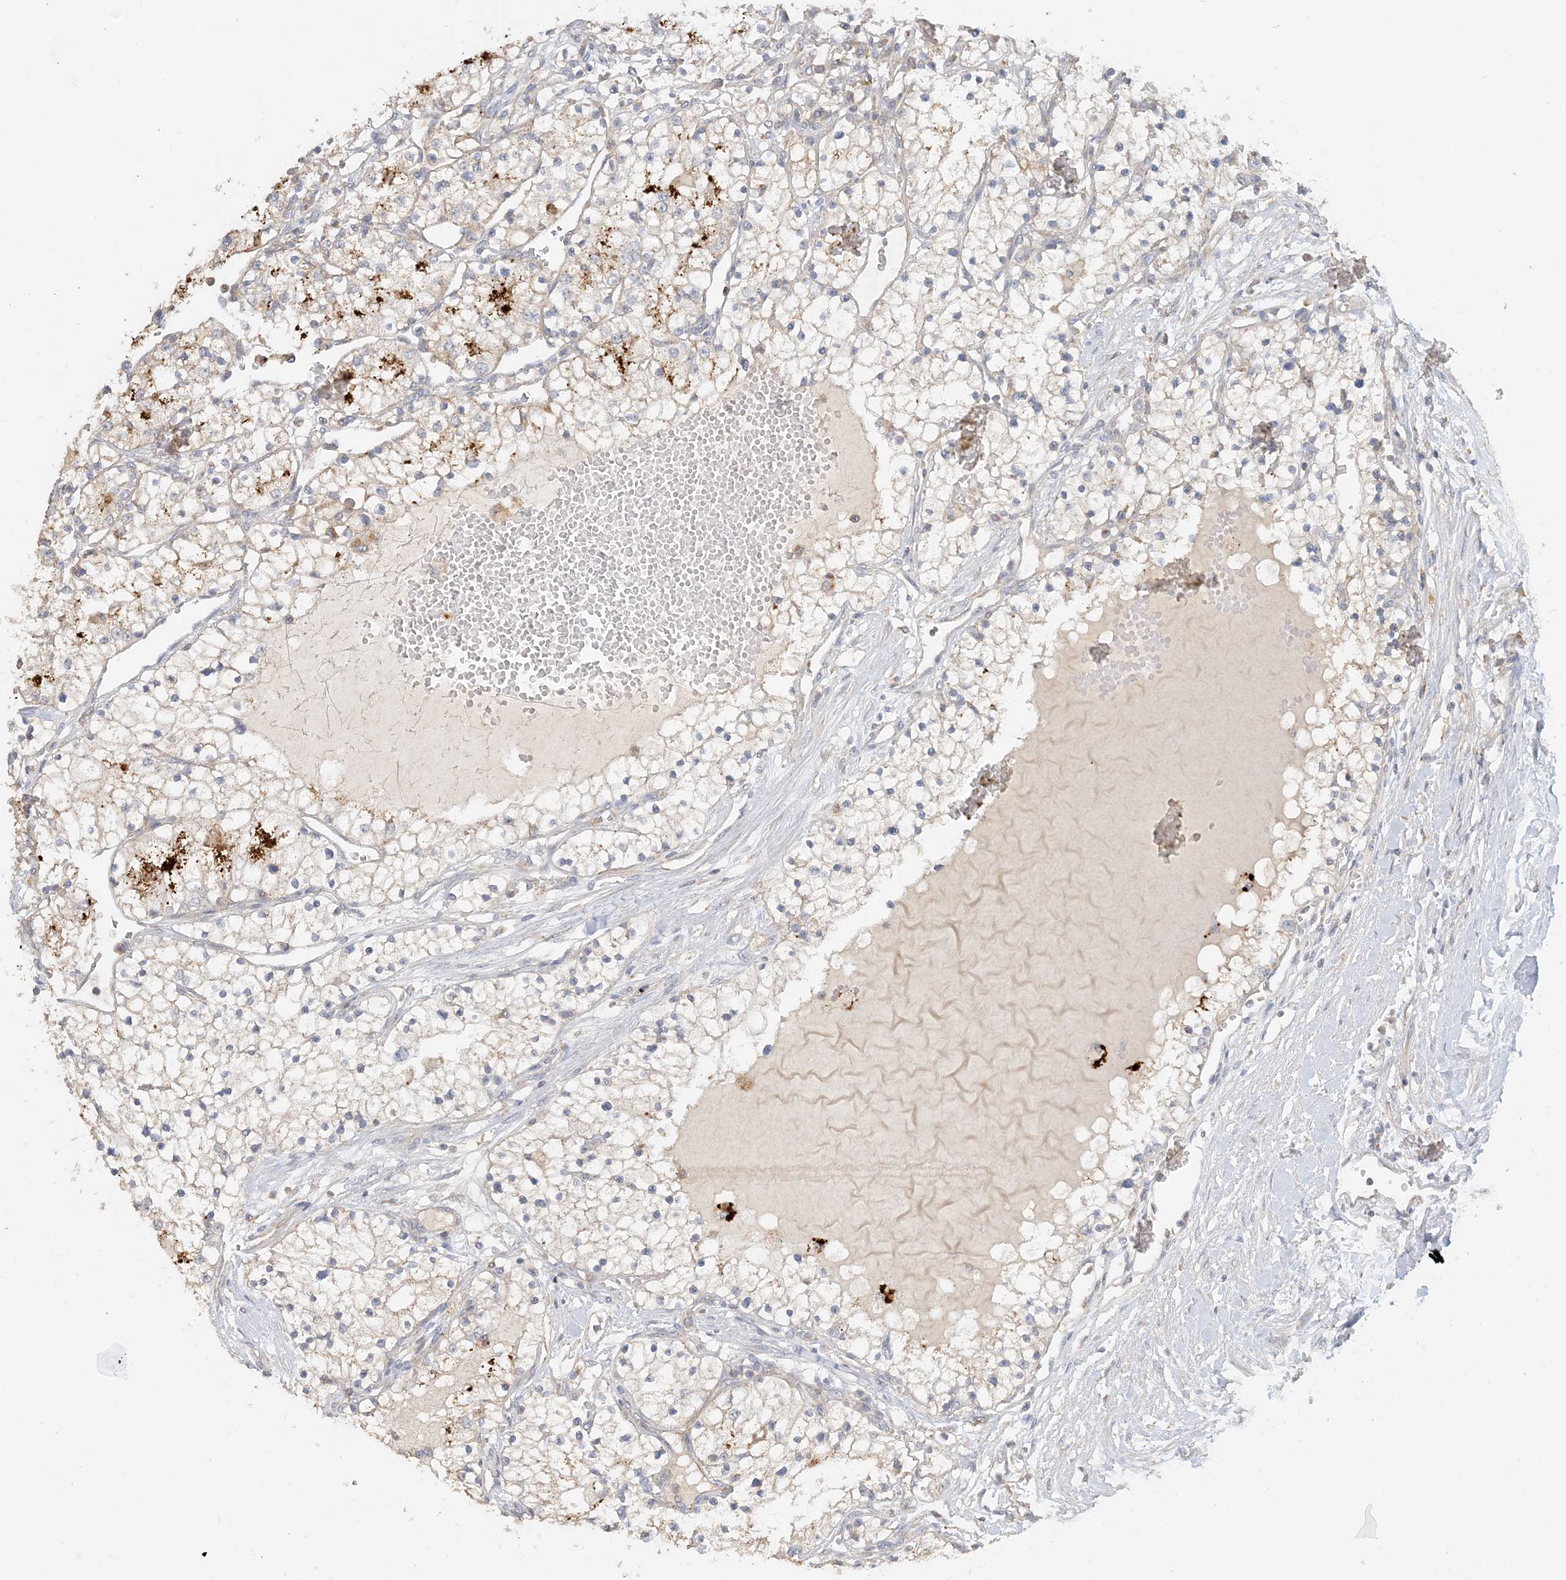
{"staining": {"intensity": "weak", "quantity": "<25%", "location": "cytoplasmic/membranous"}, "tissue": "renal cancer", "cell_type": "Tumor cells", "image_type": "cancer", "snomed": [{"axis": "morphology", "description": "Normal tissue, NOS"}, {"axis": "morphology", "description": "Adenocarcinoma, NOS"}, {"axis": "topography", "description": "Kidney"}], "caption": "An IHC image of renal cancer (adenocarcinoma) is shown. There is no staining in tumor cells of renal cancer (adenocarcinoma).", "gene": "SPPL2A", "patient": {"sex": "male", "age": 68}}